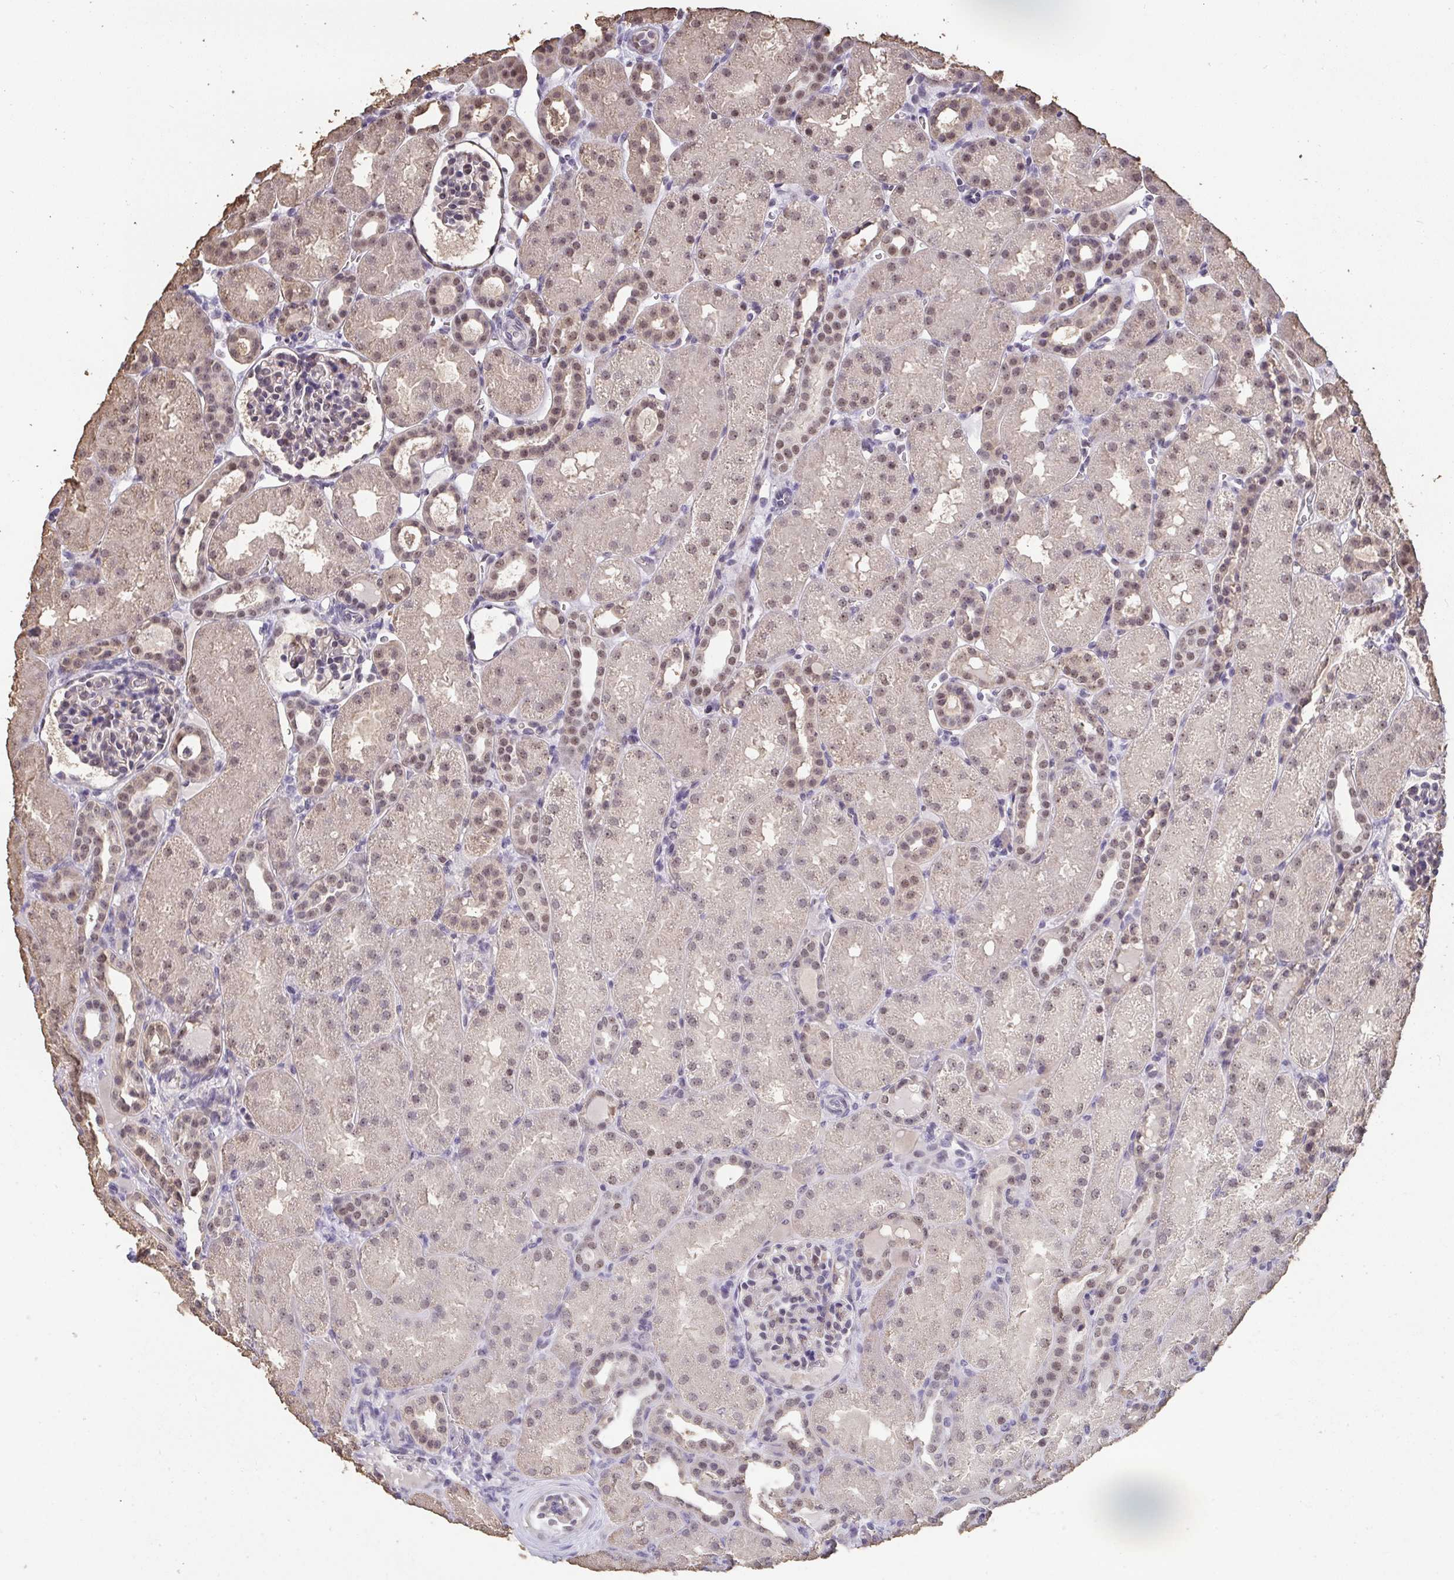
{"staining": {"intensity": "moderate", "quantity": "<25%", "location": "cytoplasmic/membranous,nuclear"}, "tissue": "kidney", "cell_type": "Cells in glomeruli", "image_type": "normal", "snomed": [{"axis": "morphology", "description": "Normal tissue, NOS"}, {"axis": "topography", "description": "Kidney"}], "caption": "IHC micrograph of benign kidney: kidney stained using IHC reveals low levels of moderate protein expression localized specifically in the cytoplasmic/membranous,nuclear of cells in glomeruli, appearing as a cytoplasmic/membranous,nuclear brown color.", "gene": "SENP3", "patient": {"sex": "male", "age": 2}}